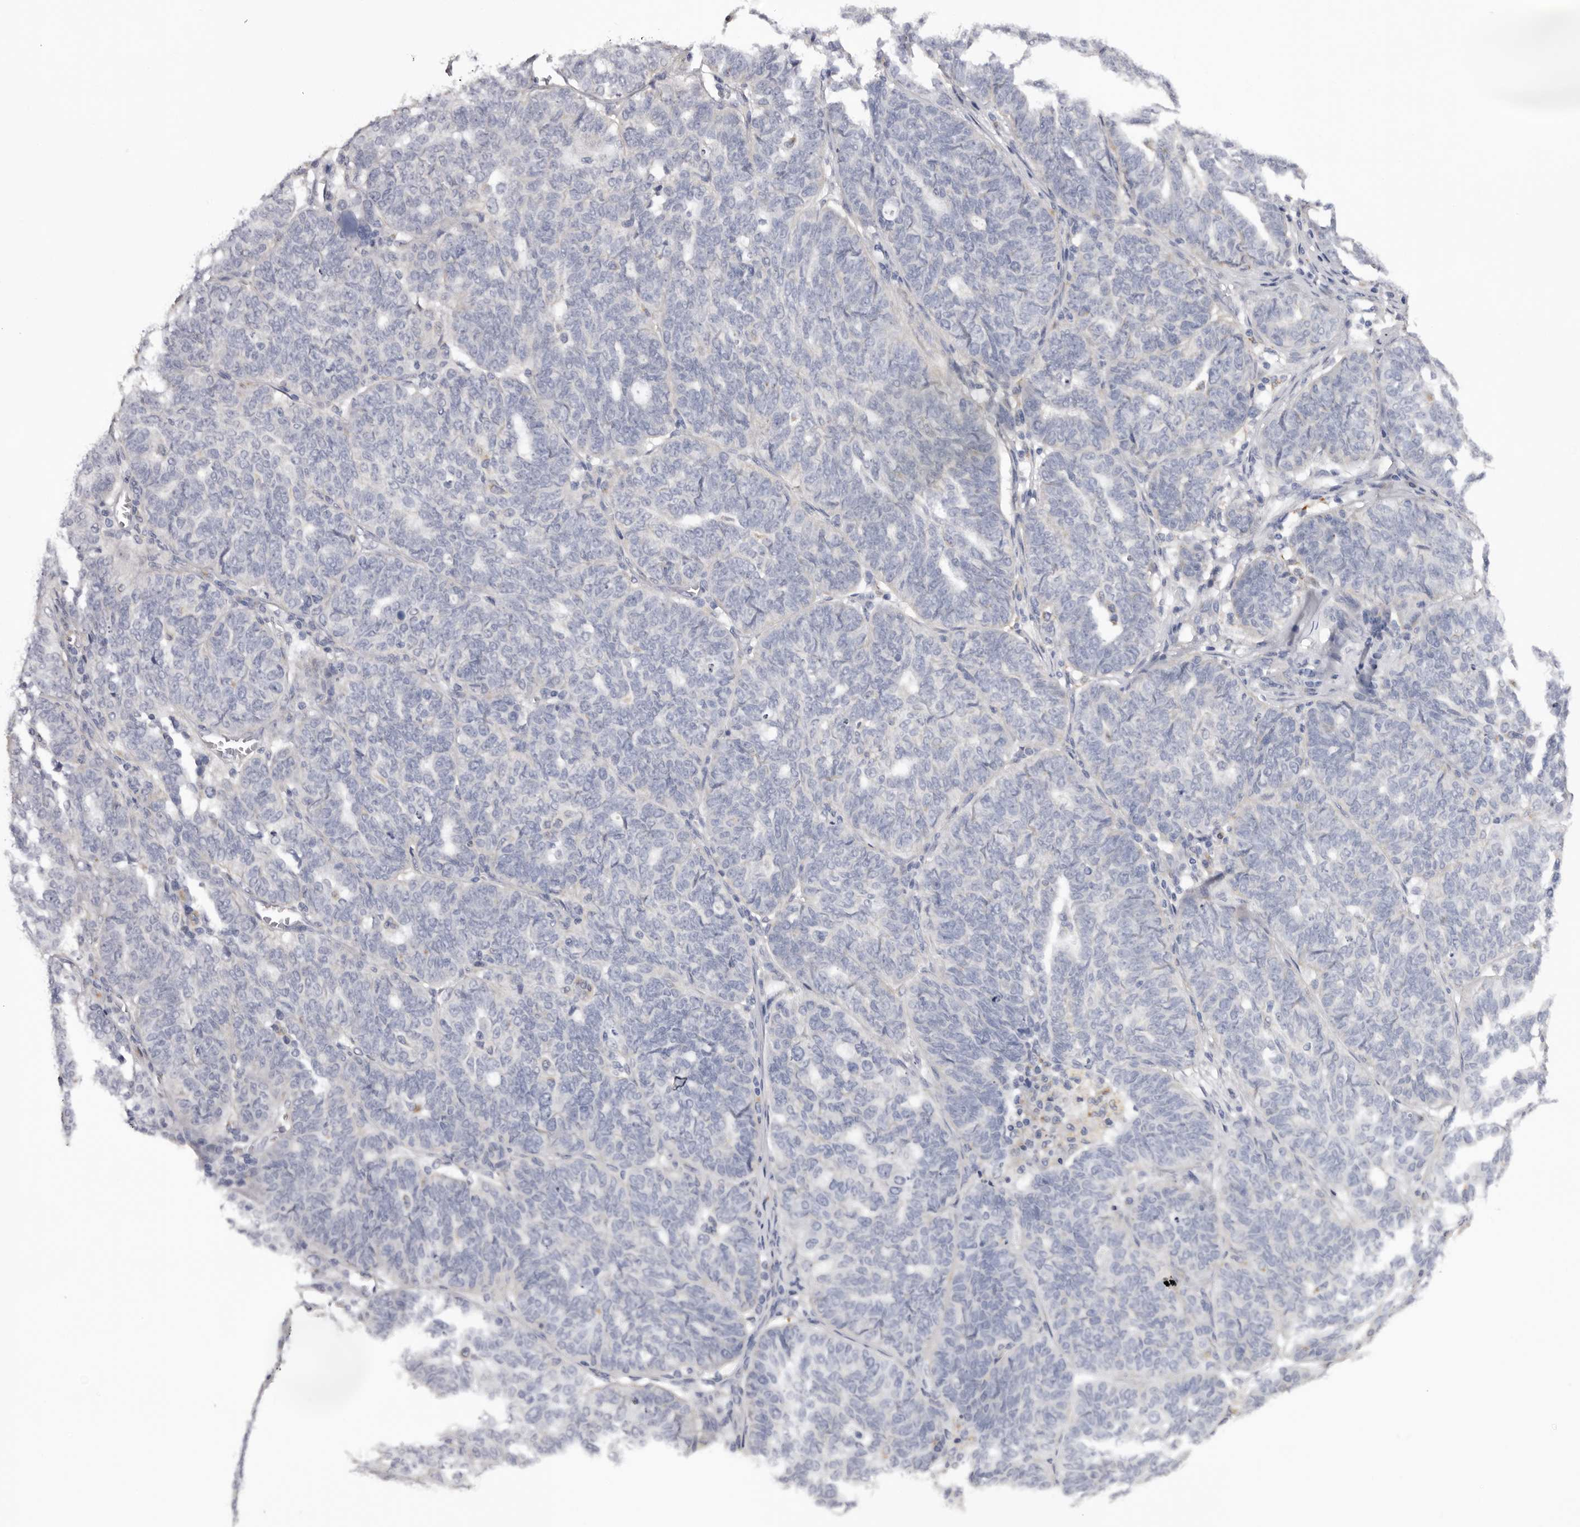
{"staining": {"intensity": "negative", "quantity": "none", "location": "none"}, "tissue": "ovarian cancer", "cell_type": "Tumor cells", "image_type": "cancer", "snomed": [{"axis": "morphology", "description": "Cystadenocarcinoma, serous, NOS"}, {"axis": "topography", "description": "Ovary"}], "caption": "A micrograph of human serous cystadenocarcinoma (ovarian) is negative for staining in tumor cells.", "gene": "DAP", "patient": {"sex": "female", "age": 59}}